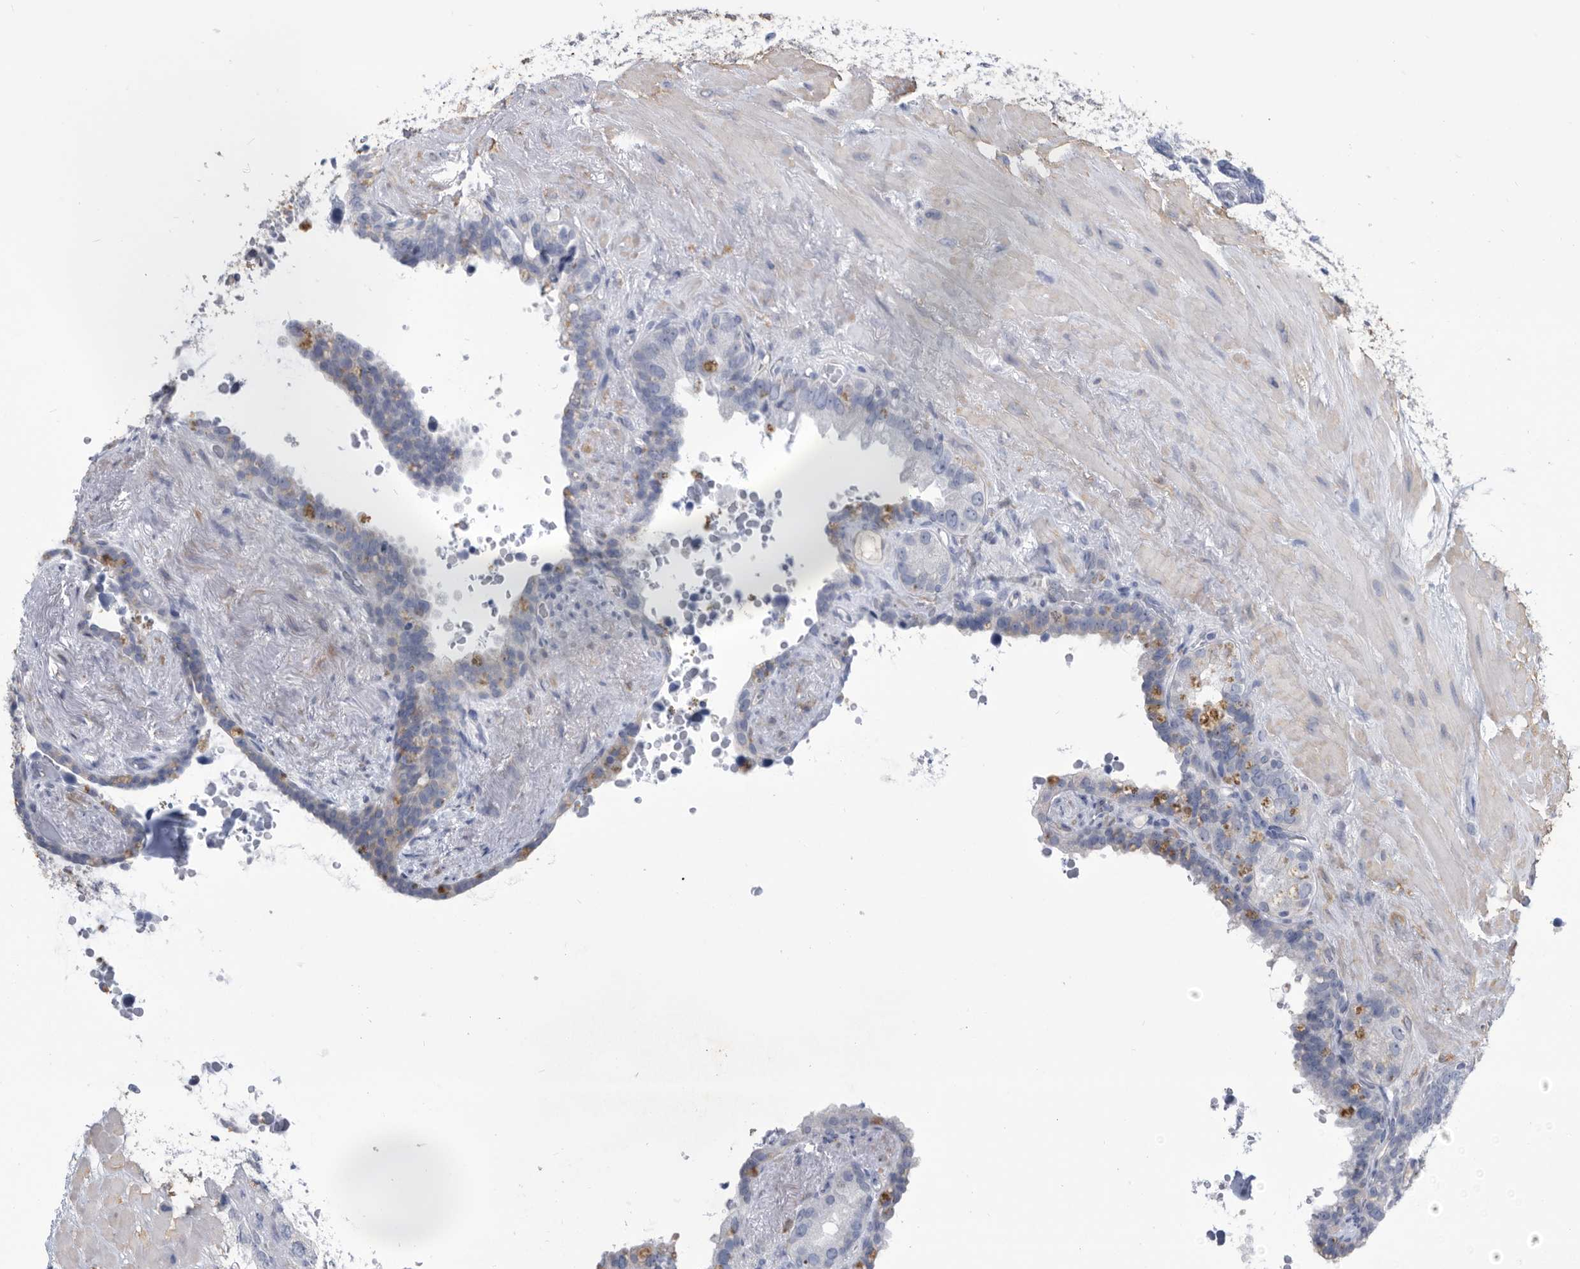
{"staining": {"intensity": "weak", "quantity": "<25%", "location": "cytoplasmic/membranous"}, "tissue": "seminal vesicle", "cell_type": "Glandular cells", "image_type": "normal", "snomed": [{"axis": "morphology", "description": "Normal tissue, NOS"}, {"axis": "topography", "description": "Seminal veicle"}], "caption": "IHC image of normal seminal vesicle: human seminal vesicle stained with DAB (3,3'-diaminobenzidine) demonstrates no significant protein positivity in glandular cells.", "gene": "BTBD6", "patient": {"sex": "male", "age": 80}}